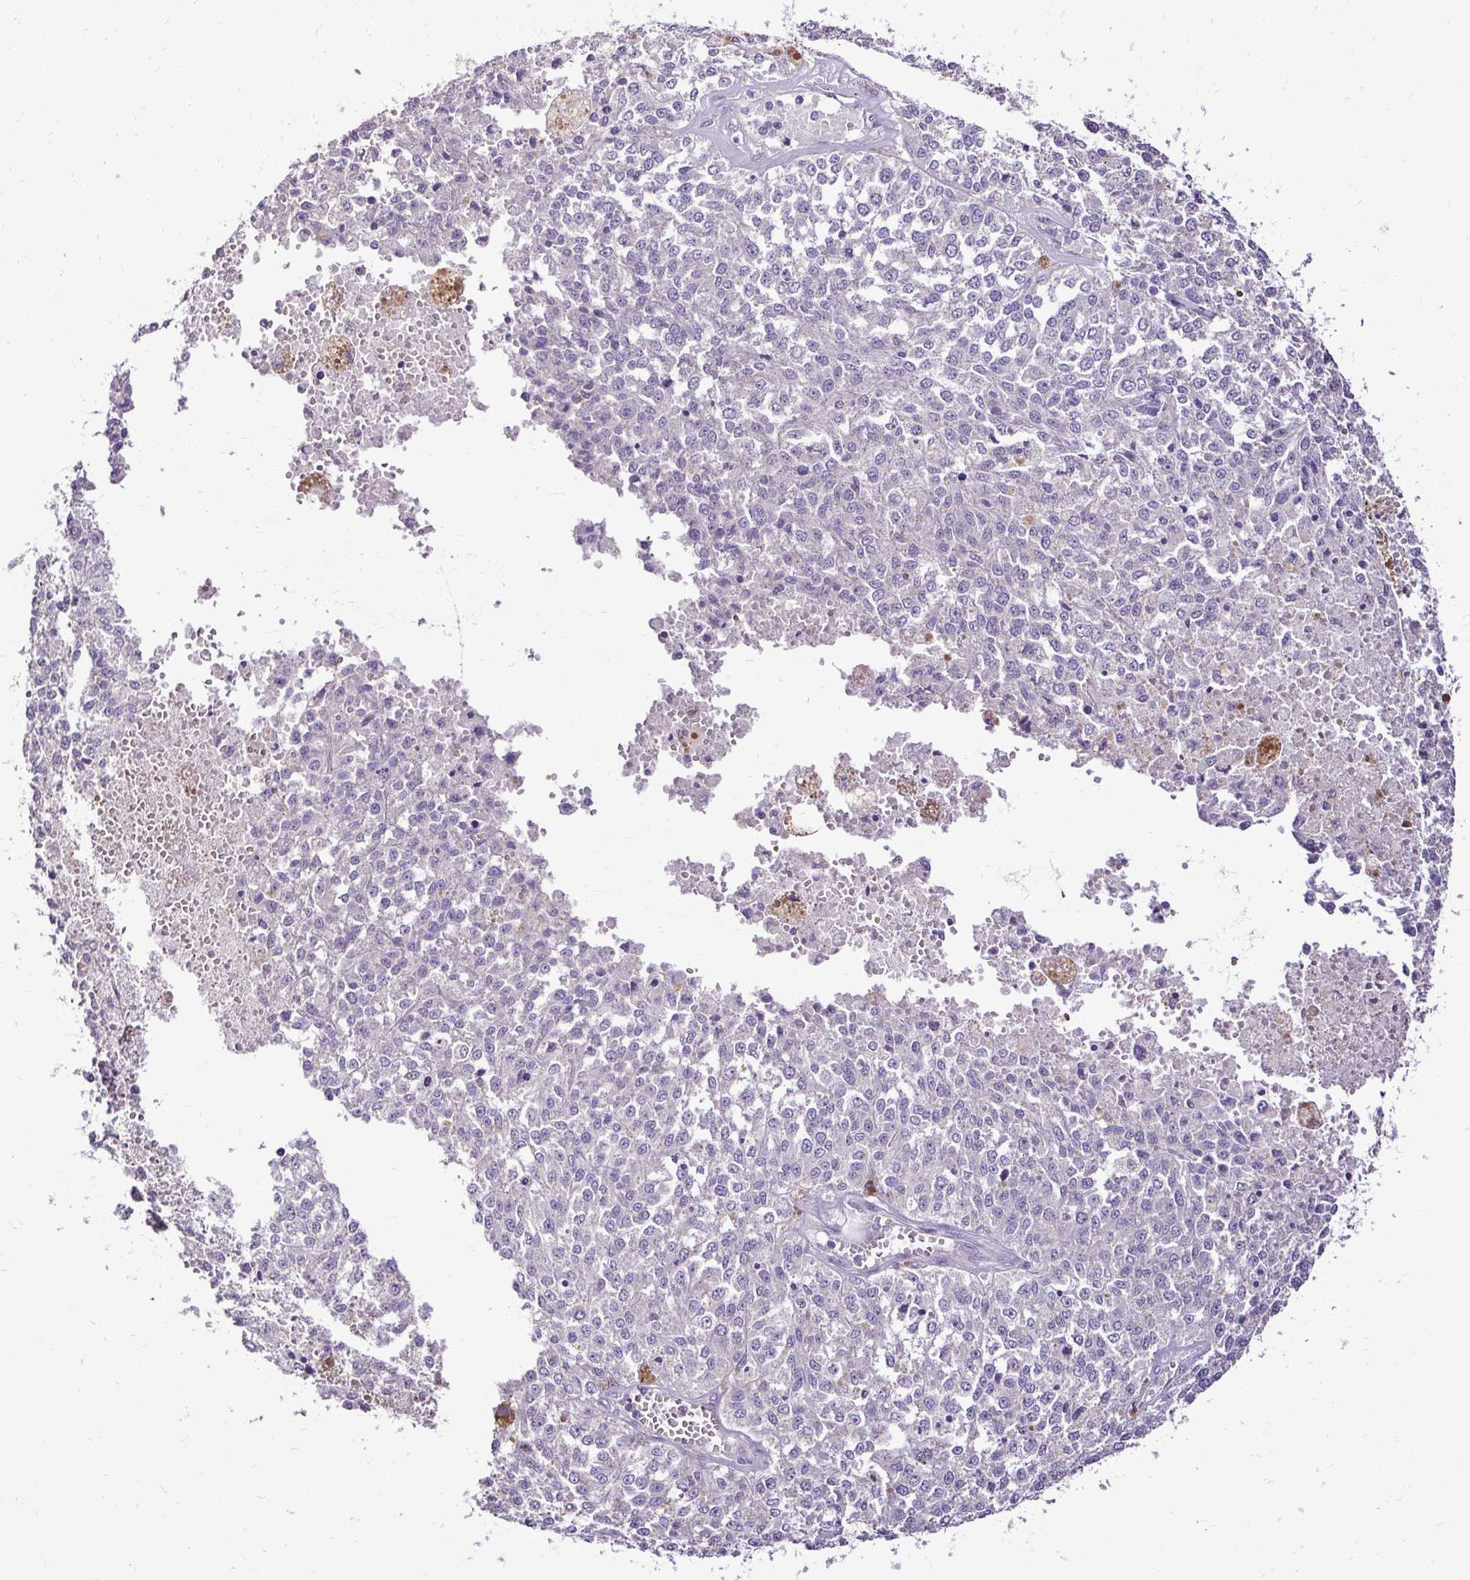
{"staining": {"intensity": "negative", "quantity": "none", "location": "none"}, "tissue": "melanoma", "cell_type": "Tumor cells", "image_type": "cancer", "snomed": [{"axis": "morphology", "description": "Malignant melanoma, Metastatic site"}, {"axis": "topography", "description": "Lymph node"}], "caption": "Immunohistochemistry (IHC) photomicrograph of human melanoma stained for a protein (brown), which demonstrates no staining in tumor cells. (DAB IHC with hematoxylin counter stain).", "gene": "KIAA1210", "patient": {"sex": "female", "age": 64}}